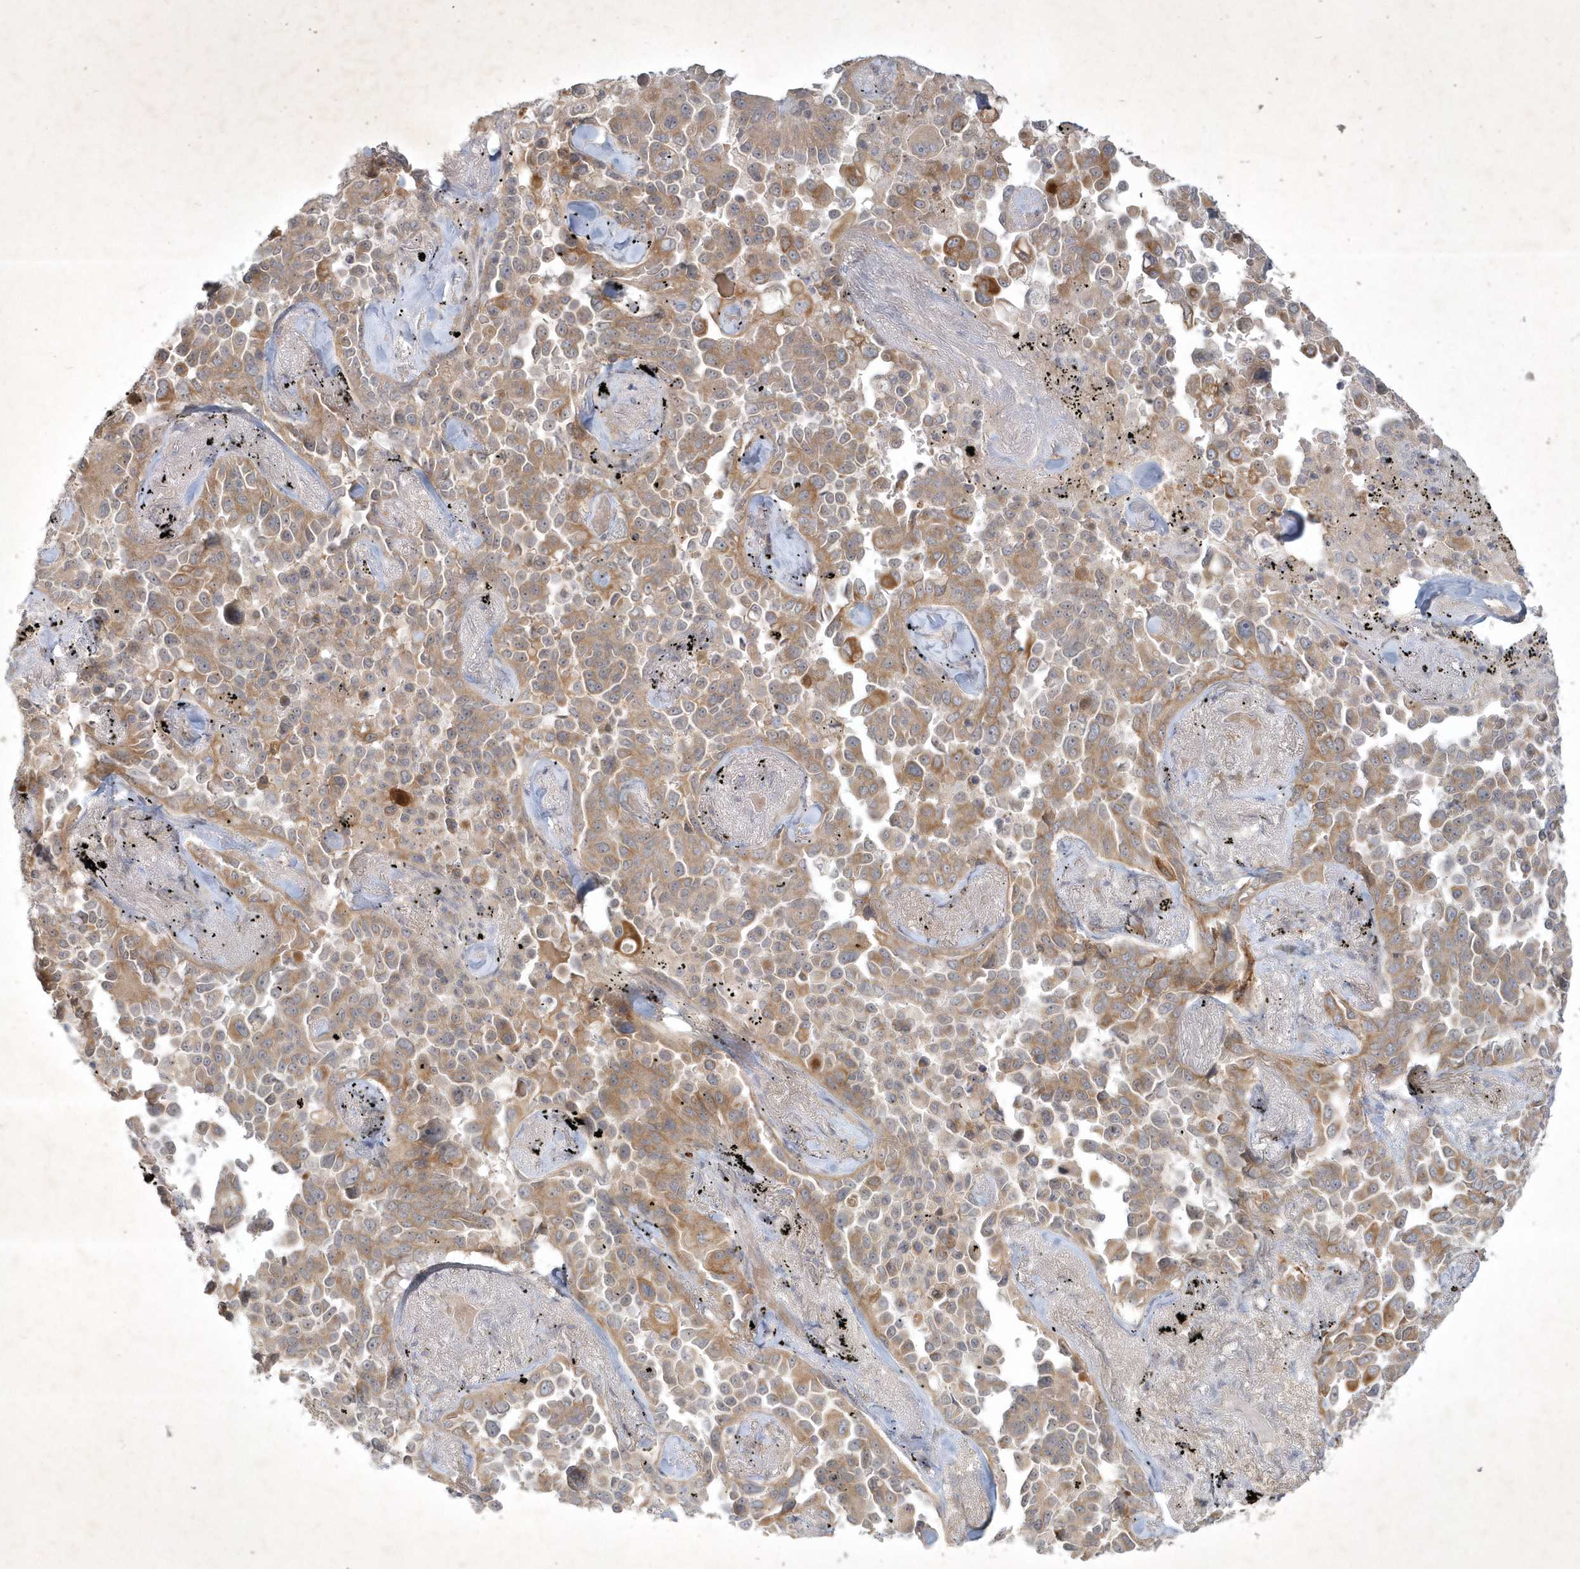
{"staining": {"intensity": "moderate", "quantity": ">75%", "location": "cytoplasmic/membranous"}, "tissue": "lung cancer", "cell_type": "Tumor cells", "image_type": "cancer", "snomed": [{"axis": "morphology", "description": "Adenocarcinoma, NOS"}, {"axis": "topography", "description": "Lung"}], "caption": "Lung cancer stained with a protein marker exhibits moderate staining in tumor cells.", "gene": "BOD1", "patient": {"sex": "female", "age": 67}}